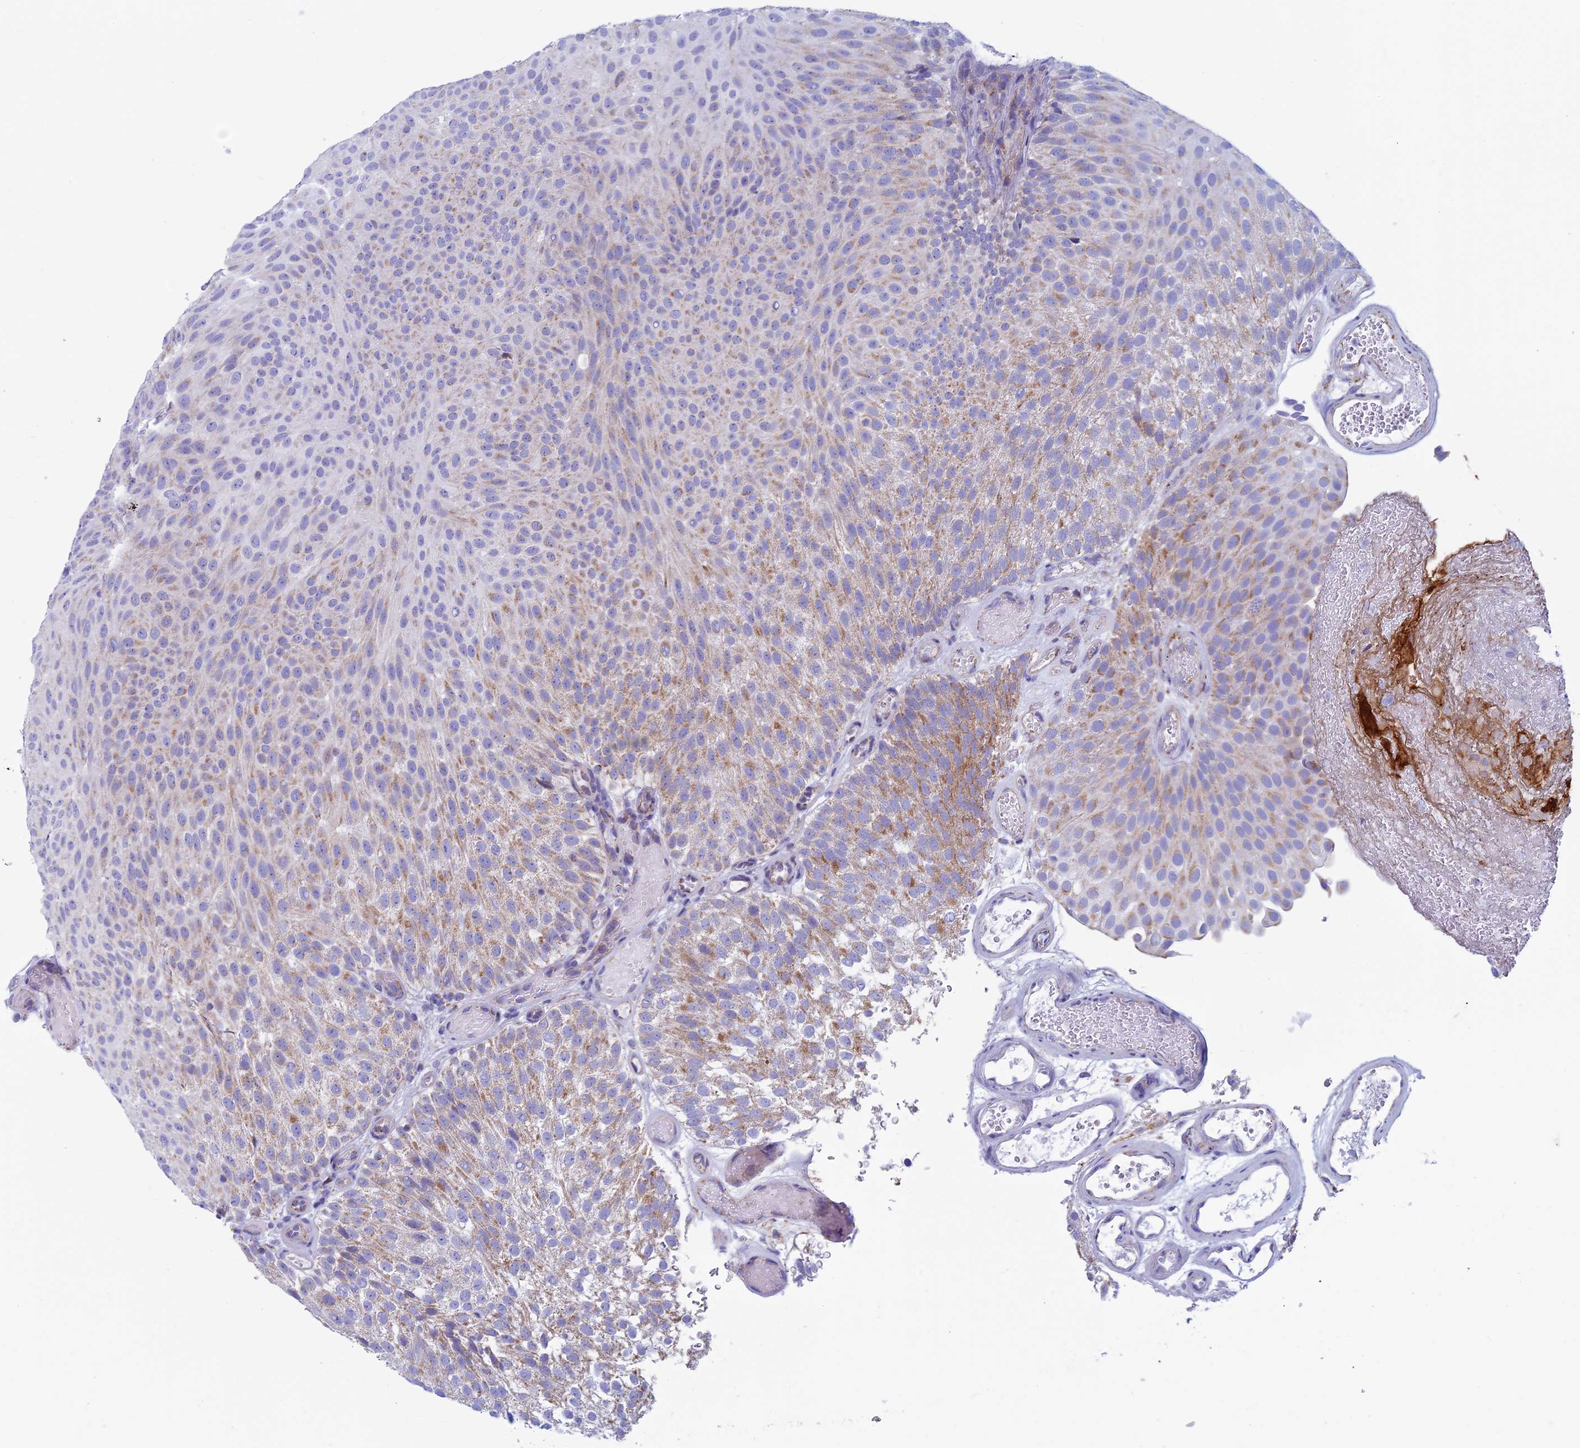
{"staining": {"intensity": "weak", "quantity": "25%-75%", "location": "cytoplasmic/membranous"}, "tissue": "urothelial cancer", "cell_type": "Tumor cells", "image_type": "cancer", "snomed": [{"axis": "morphology", "description": "Urothelial carcinoma, Low grade"}, {"axis": "topography", "description": "Urinary bladder"}], "caption": "Protein staining of low-grade urothelial carcinoma tissue displays weak cytoplasmic/membranous positivity in approximately 25%-75% of tumor cells.", "gene": "NDUFB9", "patient": {"sex": "male", "age": 78}}